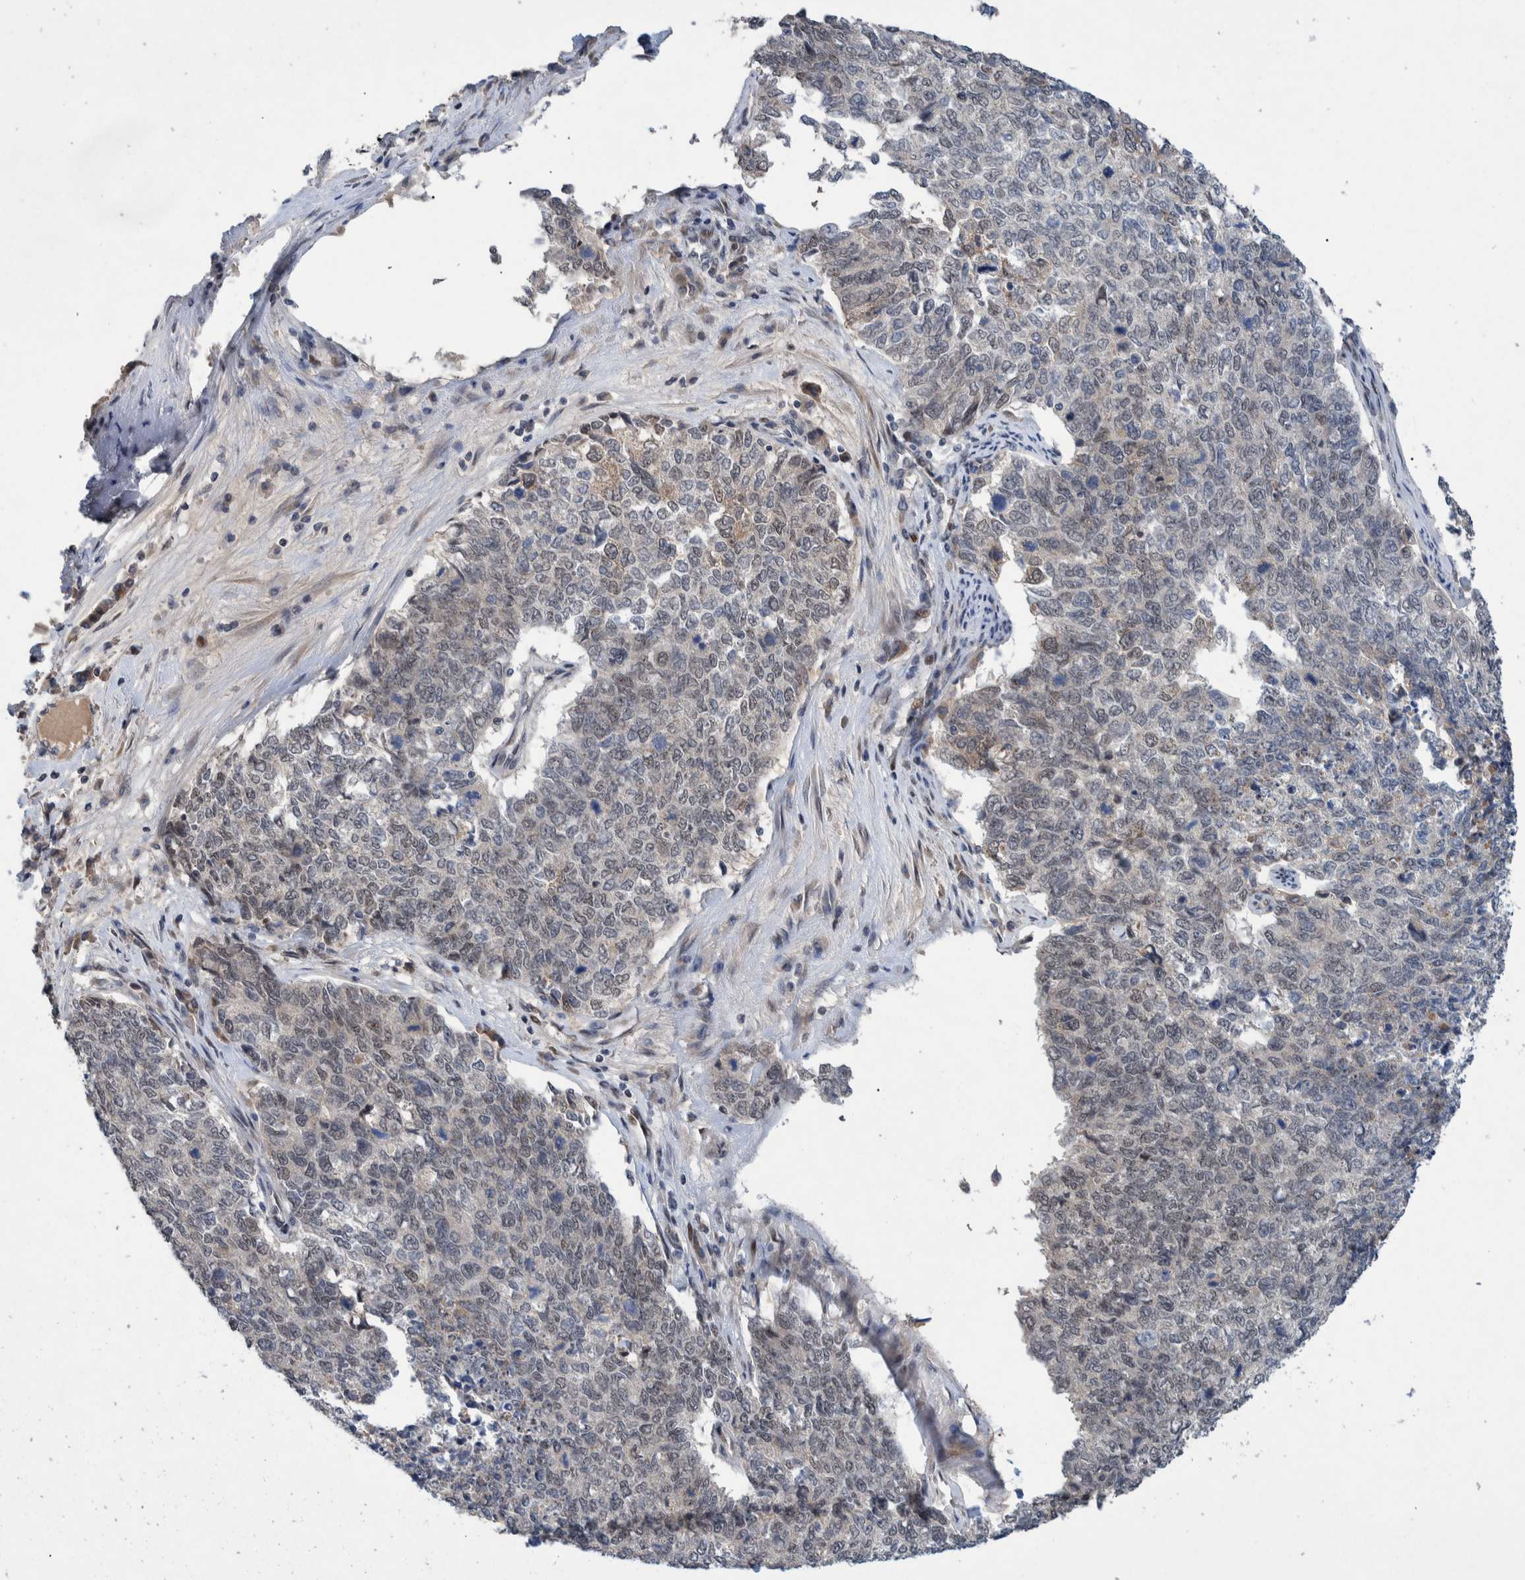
{"staining": {"intensity": "weak", "quantity": "25%-75%", "location": "nuclear"}, "tissue": "cervical cancer", "cell_type": "Tumor cells", "image_type": "cancer", "snomed": [{"axis": "morphology", "description": "Squamous cell carcinoma, NOS"}, {"axis": "topography", "description": "Cervix"}], "caption": "This is an image of IHC staining of cervical squamous cell carcinoma, which shows weak staining in the nuclear of tumor cells.", "gene": "ESRP1", "patient": {"sex": "female", "age": 63}}